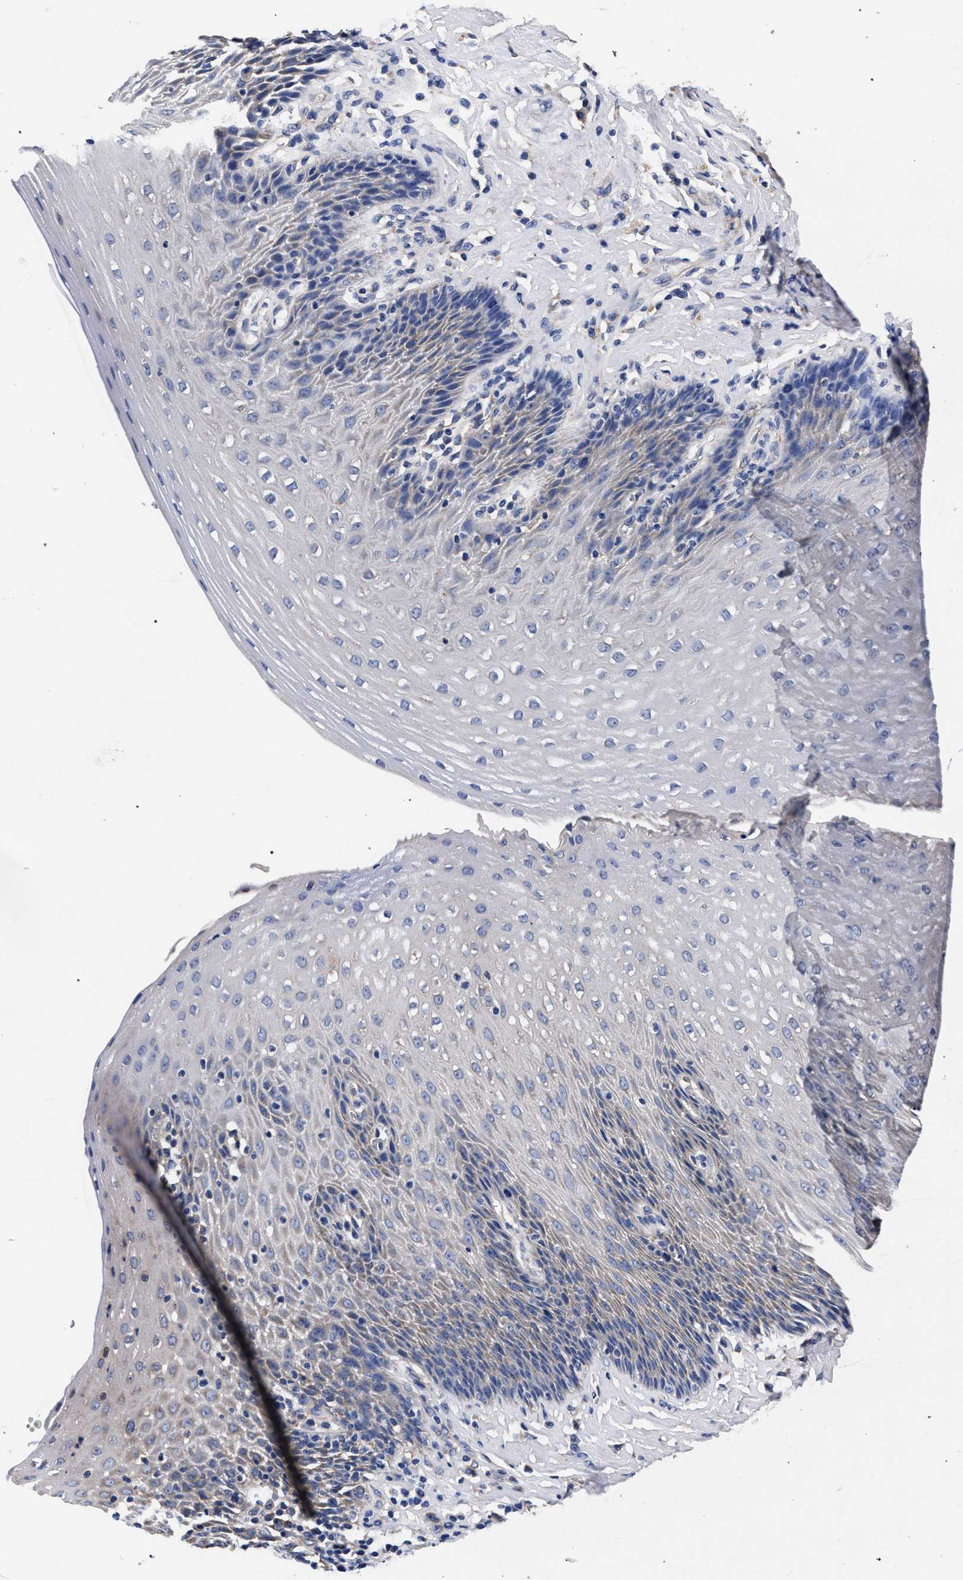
{"staining": {"intensity": "weak", "quantity": "<25%", "location": "cytoplasmic/membranous"}, "tissue": "esophagus", "cell_type": "Squamous epithelial cells", "image_type": "normal", "snomed": [{"axis": "morphology", "description": "Normal tissue, NOS"}, {"axis": "topography", "description": "Esophagus"}], "caption": "Protein analysis of unremarkable esophagus shows no significant staining in squamous epithelial cells. (DAB (3,3'-diaminobenzidine) immunohistochemistry (IHC) visualized using brightfield microscopy, high magnification).", "gene": "CFAP95", "patient": {"sex": "female", "age": 61}}